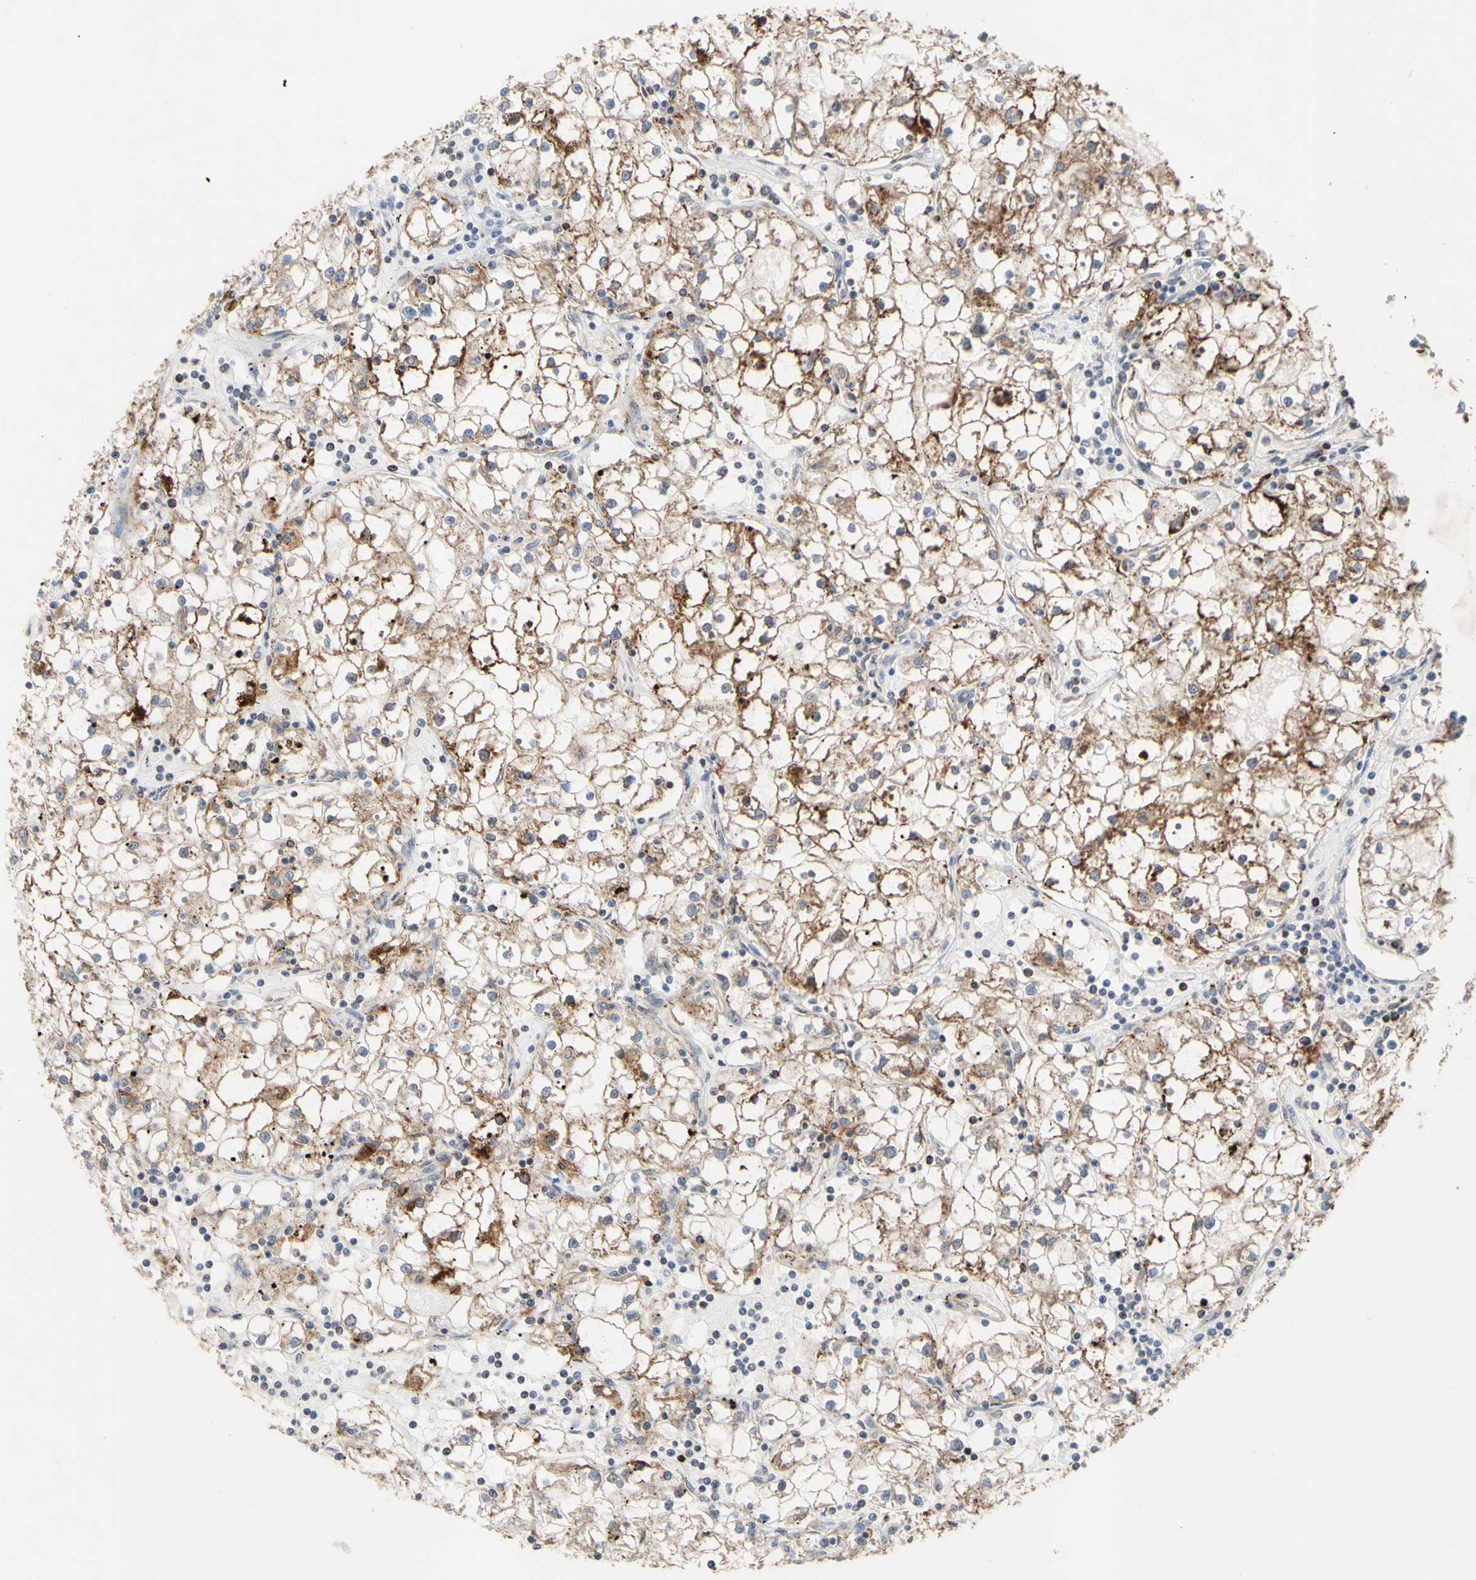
{"staining": {"intensity": "moderate", "quantity": ">75%", "location": "cytoplasmic/membranous"}, "tissue": "renal cancer", "cell_type": "Tumor cells", "image_type": "cancer", "snomed": [{"axis": "morphology", "description": "Adenocarcinoma, NOS"}, {"axis": "topography", "description": "Kidney"}], "caption": "Protein analysis of adenocarcinoma (renal) tissue exhibits moderate cytoplasmic/membranous positivity in approximately >75% of tumor cells. (IHC, brightfield microscopy, high magnification).", "gene": "EIF2S3", "patient": {"sex": "male", "age": 56}}